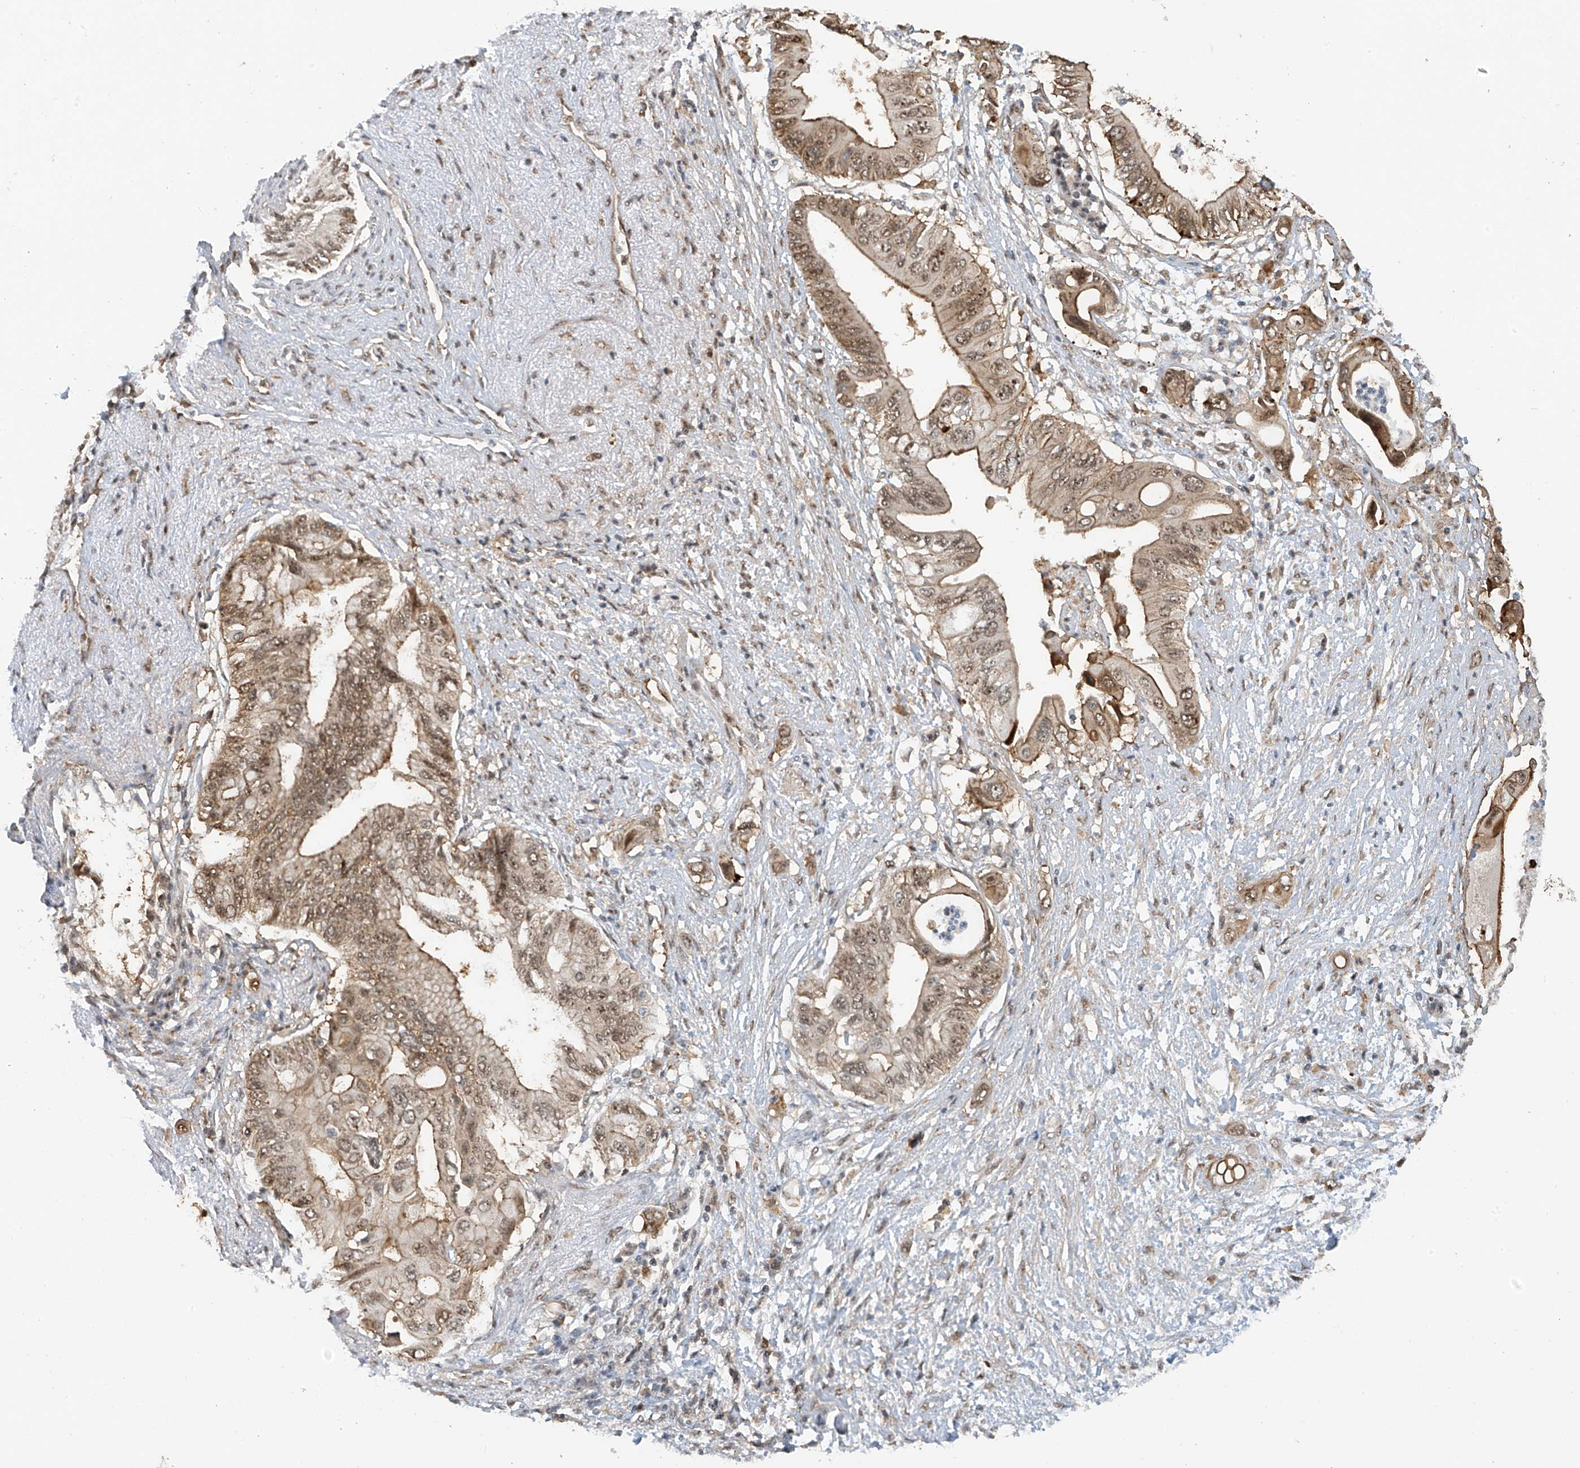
{"staining": {"intensity": "weak", "quantity": ">75%", "location": "cytoplasmic/membranous,nuclear"}, "tissue": "pancreatic cancer", "cell_type": "Tumor cells", "image_type": "cancer", "snomed": [{"axis": "morphology", "description": "Adenocarcinoma, NOS"}, {"axis": "topography", "description": "Pancreas"}], "caption": "Tumor cells demonstrate low levels of weak cytoplasmic/membranous and nuclear positivity in about >75% of cells in human adenocarcinoma (pancreatic).", "gene": "C1orf131", "patient": {"sex": "male", "age": 66}}